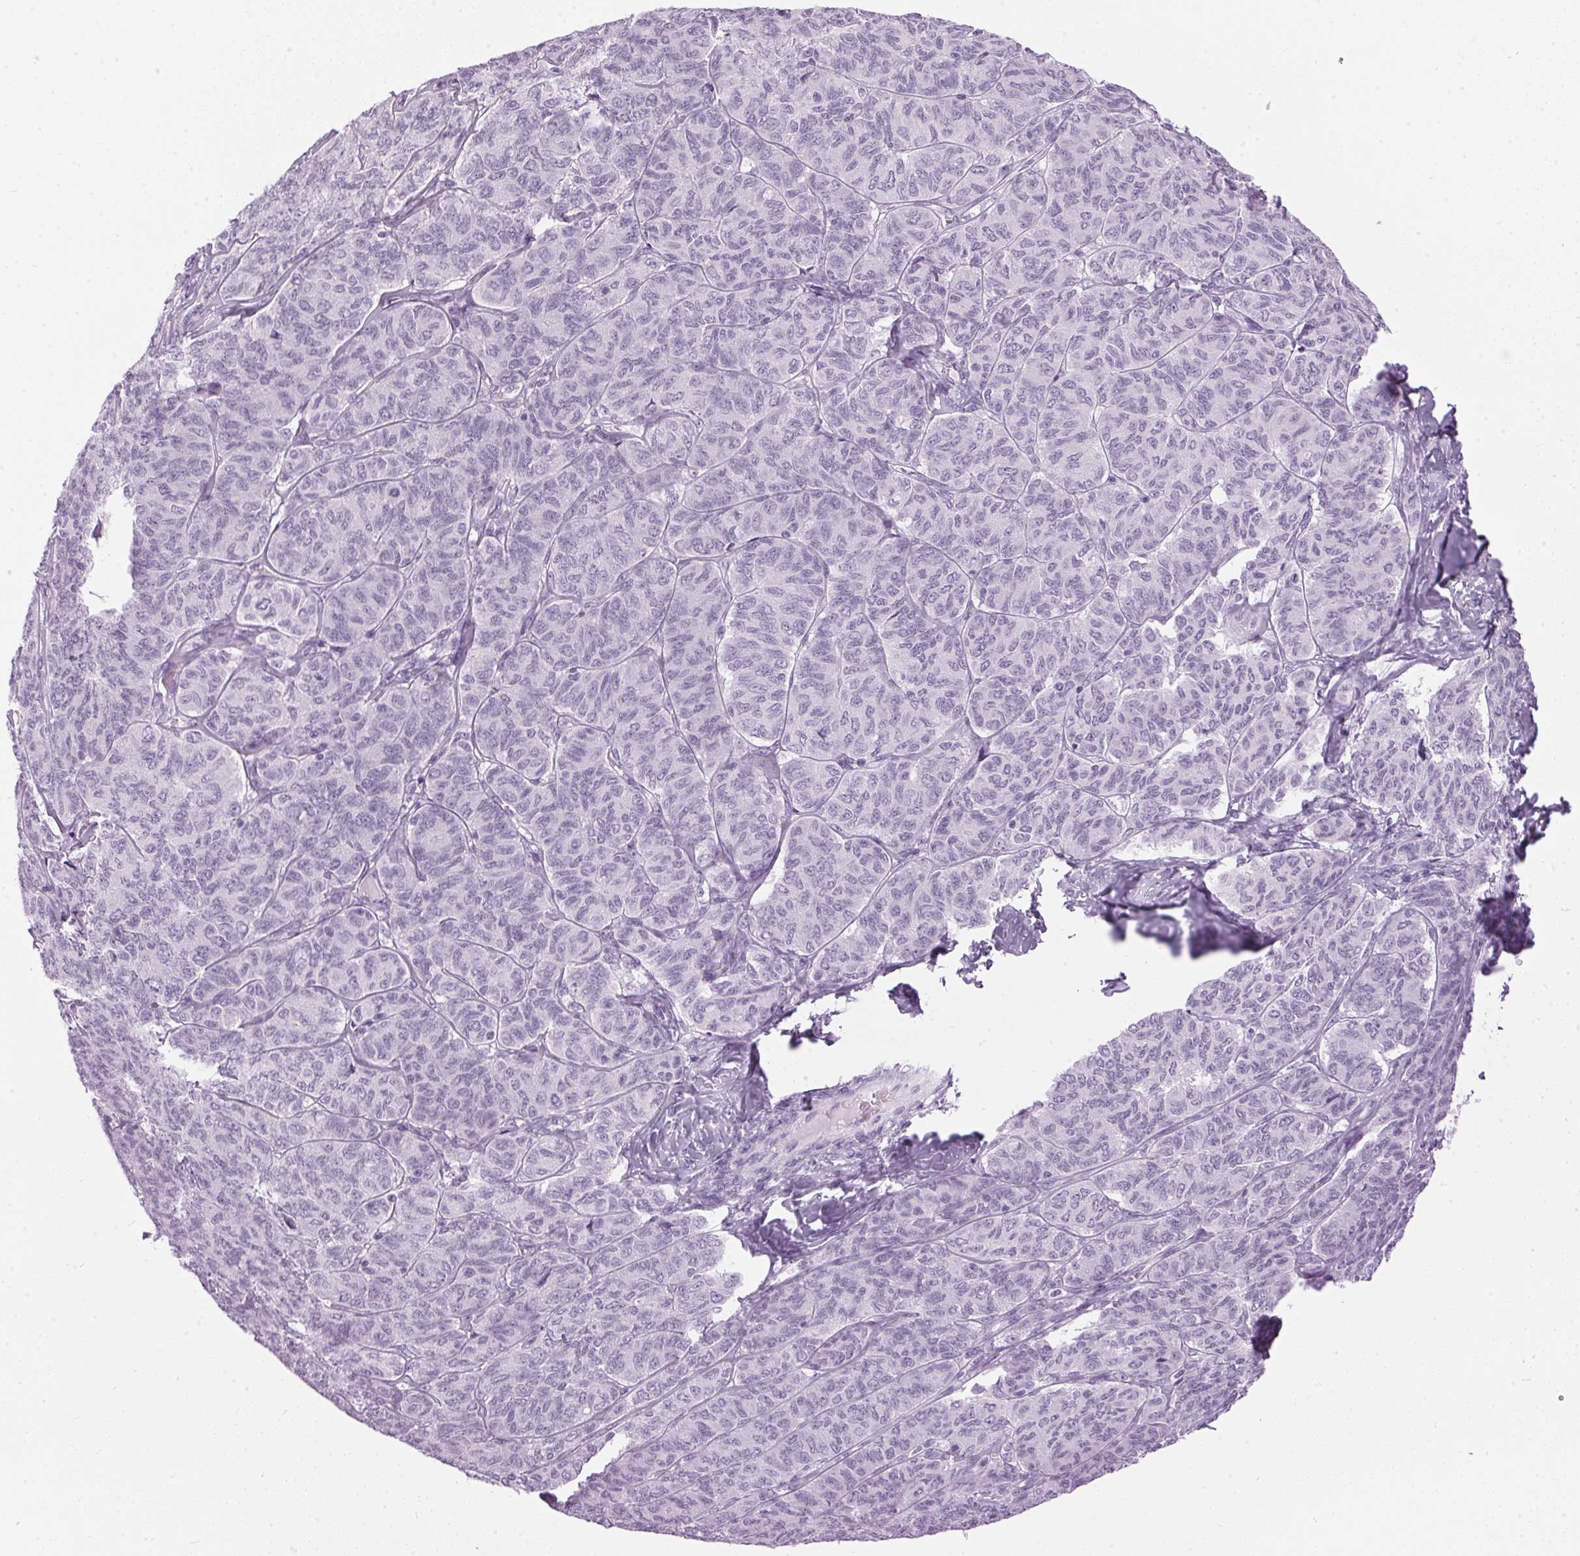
{"staining": {"intensity": "negative", "quantity": "none", "location": "none"}, "tissue": "ovarian cancer", "cell_type": "Tumor cells", "image_type": "cancer", "snomed": [{"axis": "morphology", "description": "Carcinoma, endometroid"}, {"axis": "topography", "description": "Ovary"}], "caption": "IHC histopathology image of neoplastic tissue: human ovarian cancer (endometroid carcinoma) stained with DAB displays no significant protein staining in tumor cells.", "gene": "SP7", "patient": {"sex": "female", "age": 80}}